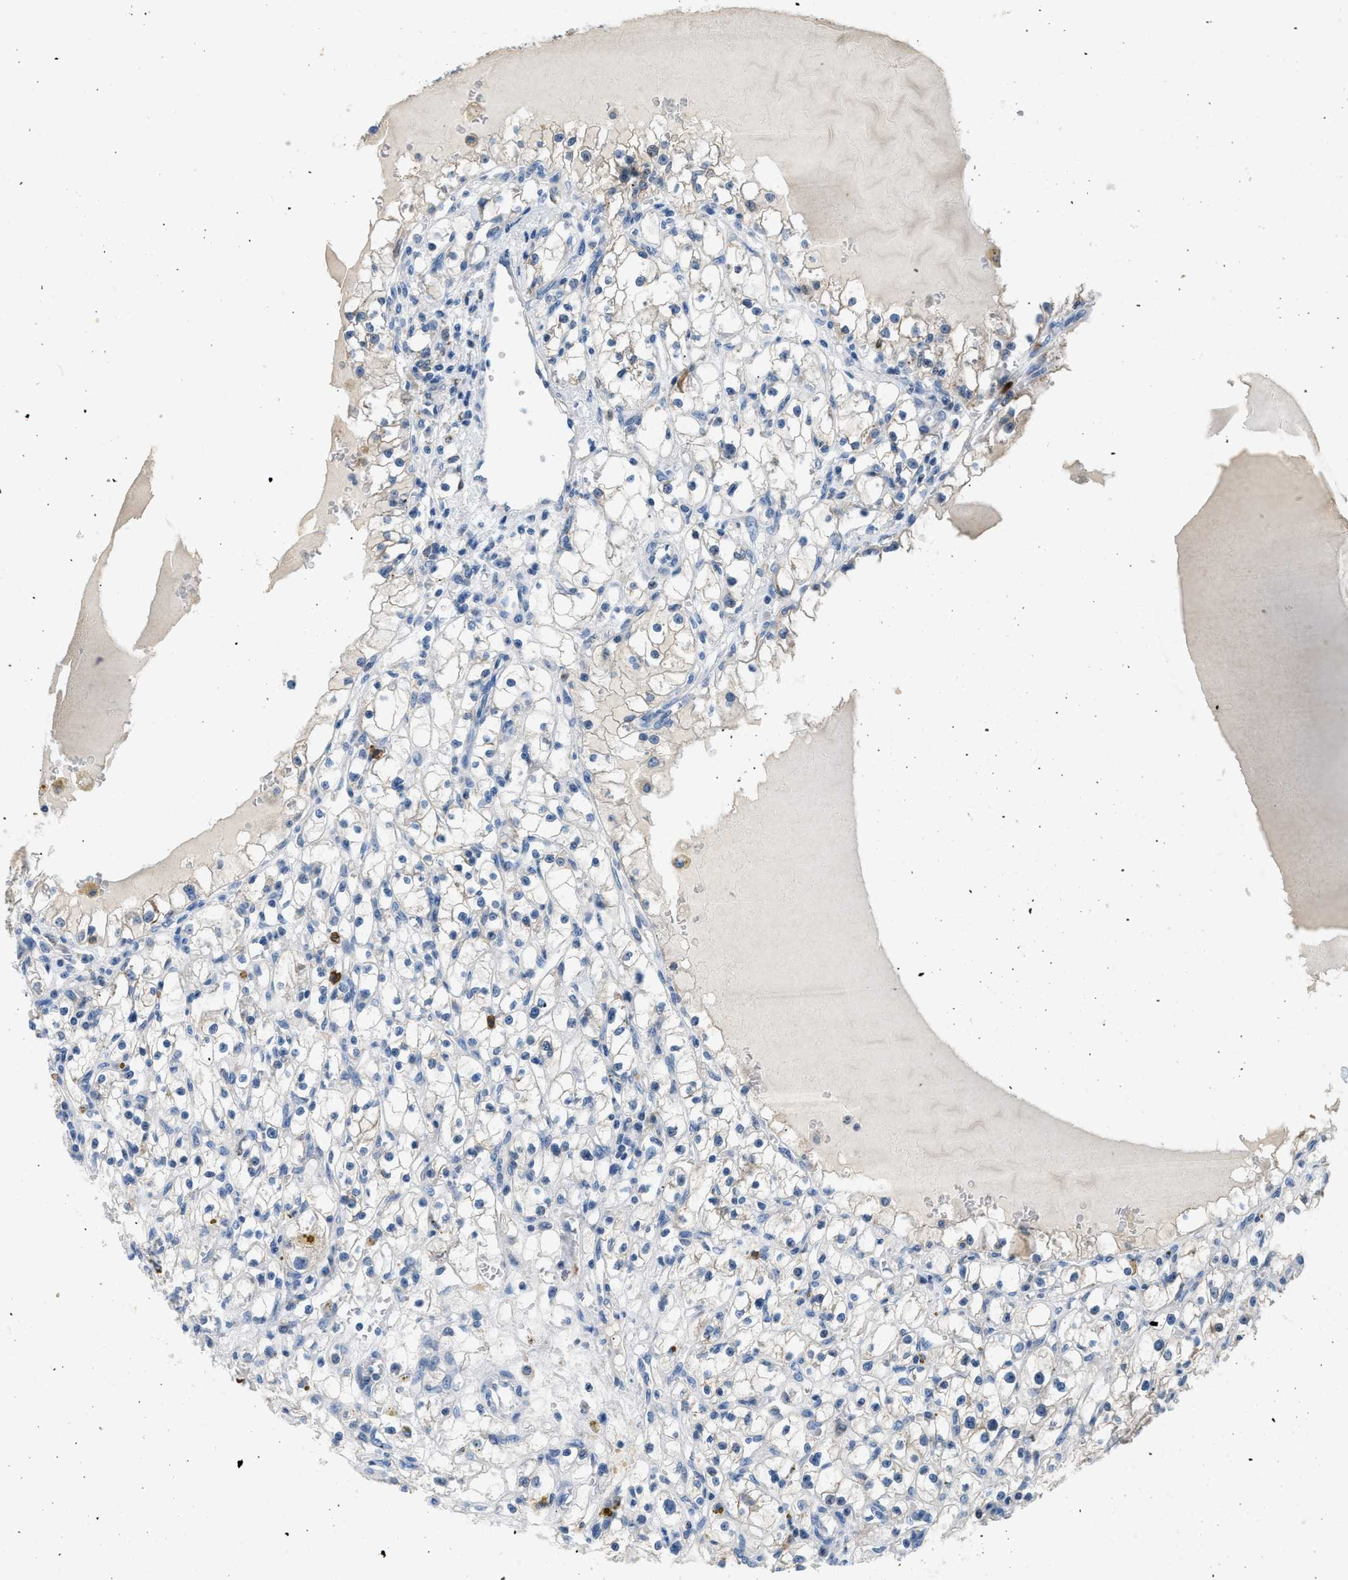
{"staining": {"intensity": "negative", "quantity": "none", "location": "none"}, "tissue": "renal cancer", "cell_type": "Tumor cells", "image_type": "cancer", "snomed": [{"axis": "morphology", "description": "Adenocarcinoma, NOS"}, {"axis": "topography", "description": "Kidney"}], "caption": "Immunohistochemistry micrograph of renal adenocarcinoma stained for a protein (brown), which shows no expression in tumor cells.", "gene": "TOMM34", "patient": {"sex": "male", "age": 56}}